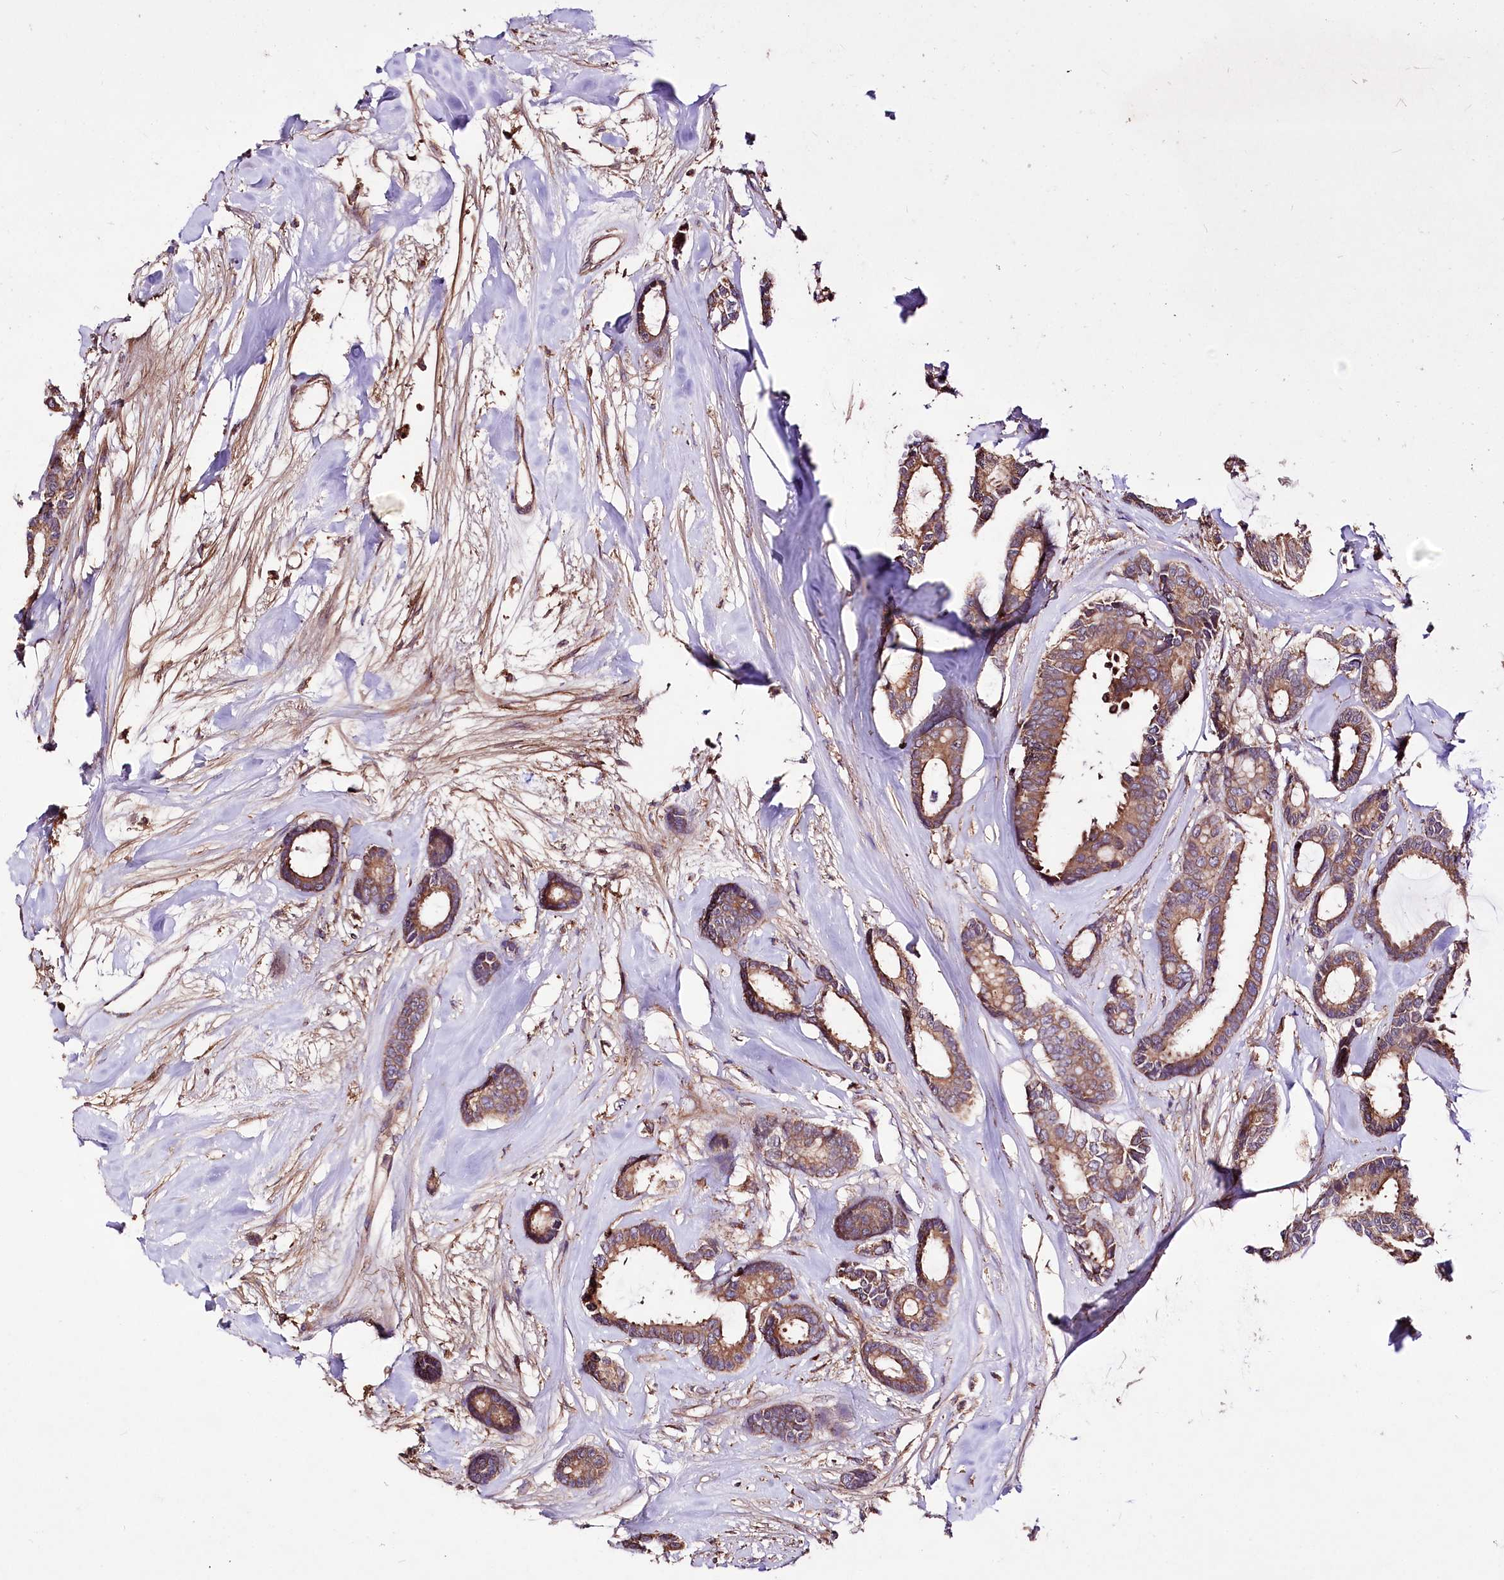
{"staining": {"intensity": "moderate", "quantity": ">75%", "location": "cytoplasmic/membranous"}, "tissue": "breast cancer", "cell_type": "Tumor cells", "image_type": "cancer", "snomed": [{"axis": "morphology", "description": "Duct carcinoma"}, {"axis": "topography", "description": "Breast"}], "caption": "Approximately >75% of tumor cells in human breast cancer (infiltrating ductal carcinoma) reveal moderate cytoplasmic/membranous protein expression as visualized by brown immunohistochemical staining.", "gene": "WWC1", "patient": {"sex": "female", "age": 87}}